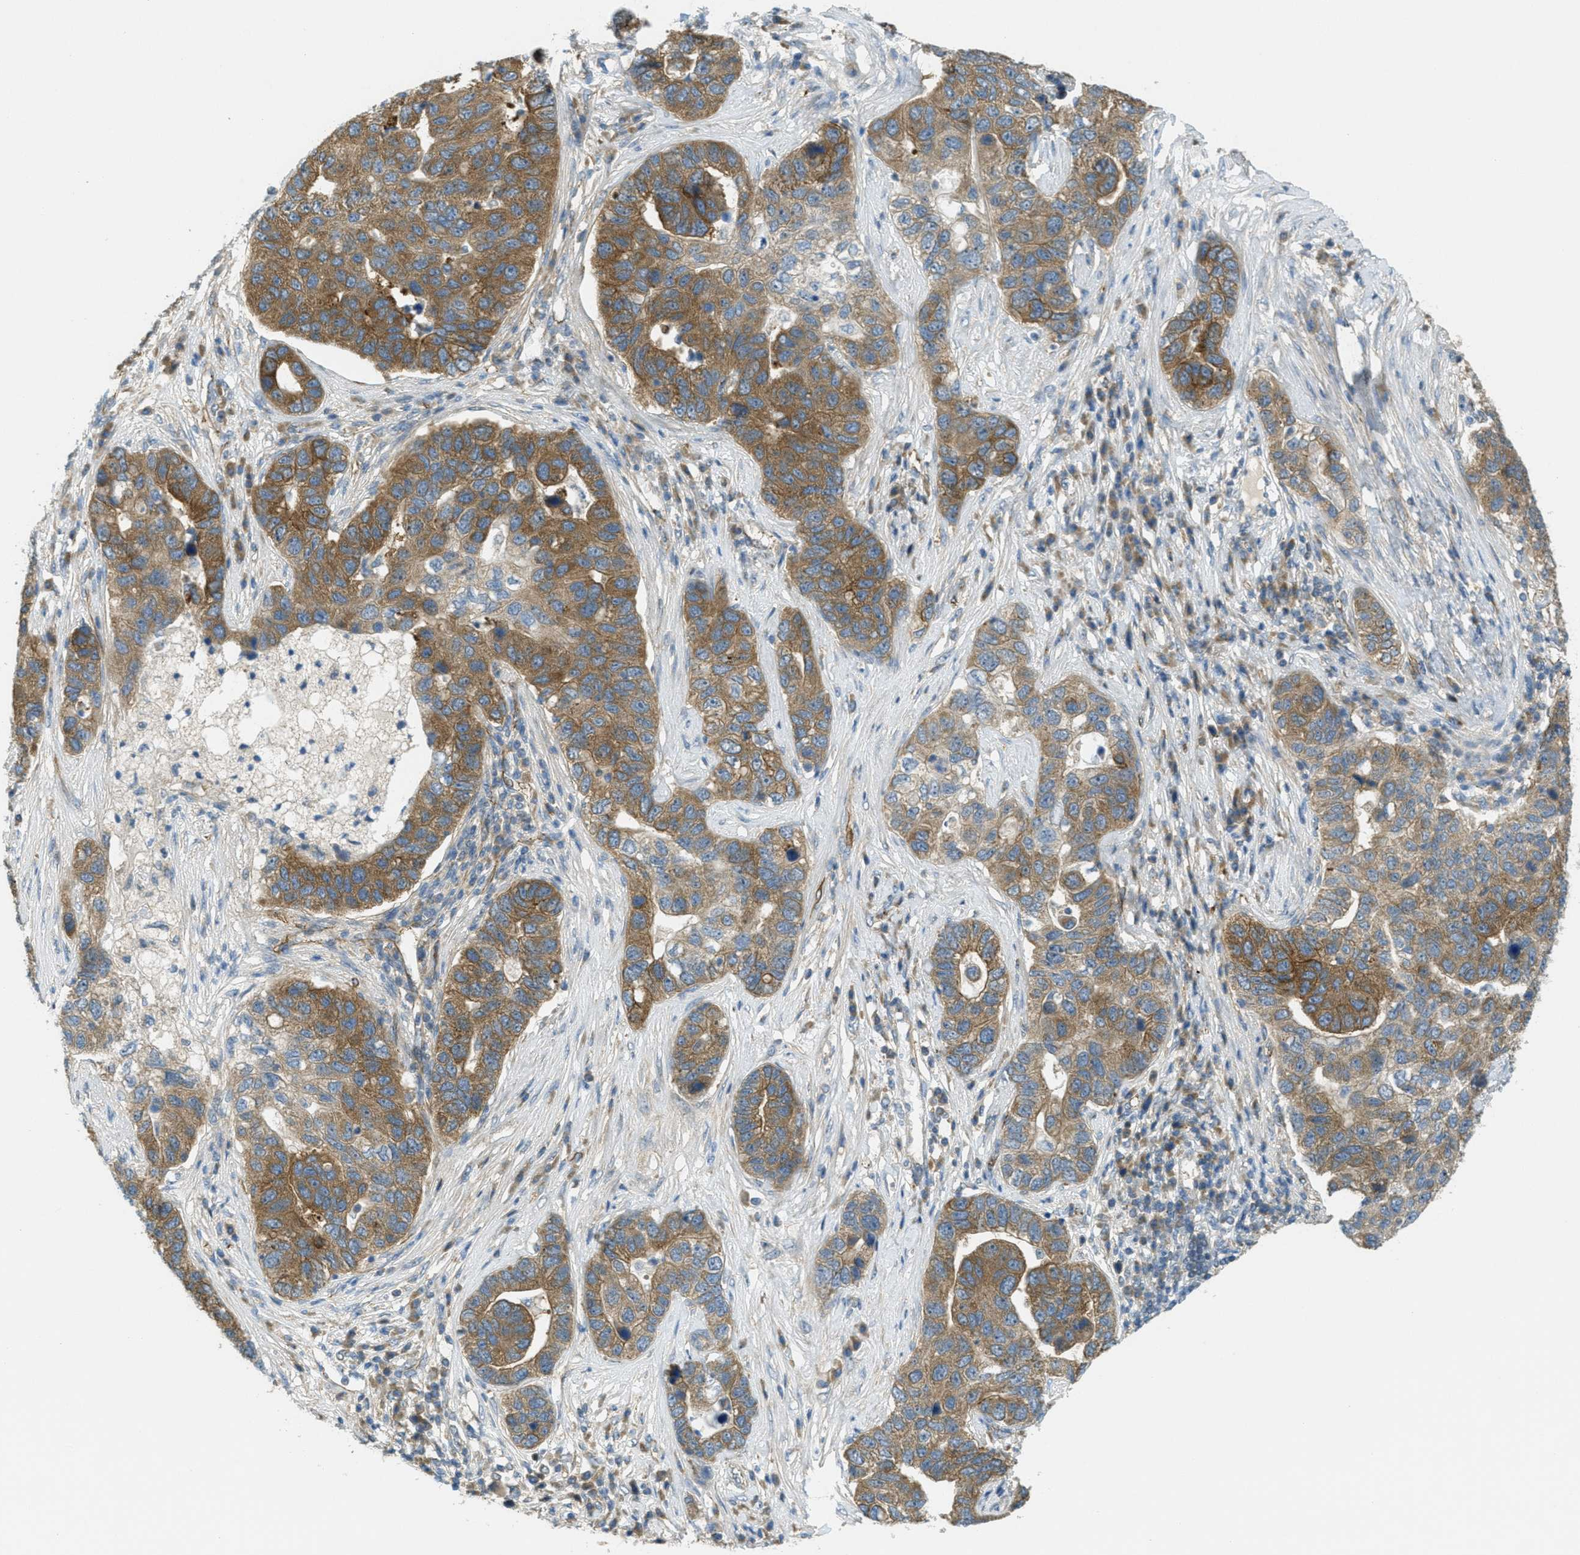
{"staining": {"intensity": "moderate", "quantity": ">75%", "location": "cytoplasmic/membranous"}, "tissue": "pancreatic cancer", "cell_type": "Tumor cells", "image_type": "cancer", "snomed": [{"axis": "morphology", "description": "Adenocarcinoma, NOS"}, {"axis": "topography", "description": "Pancreas"}], "caption": "Immunohistochemical staining of human pancreatic adenocarcinoma exhibits medium levels of moderate cytoplasmic/membranous protein positivity in about >75% of tumor cells.", "gene": "JCAD", "patient": {"sex": "female", "age": 61}}